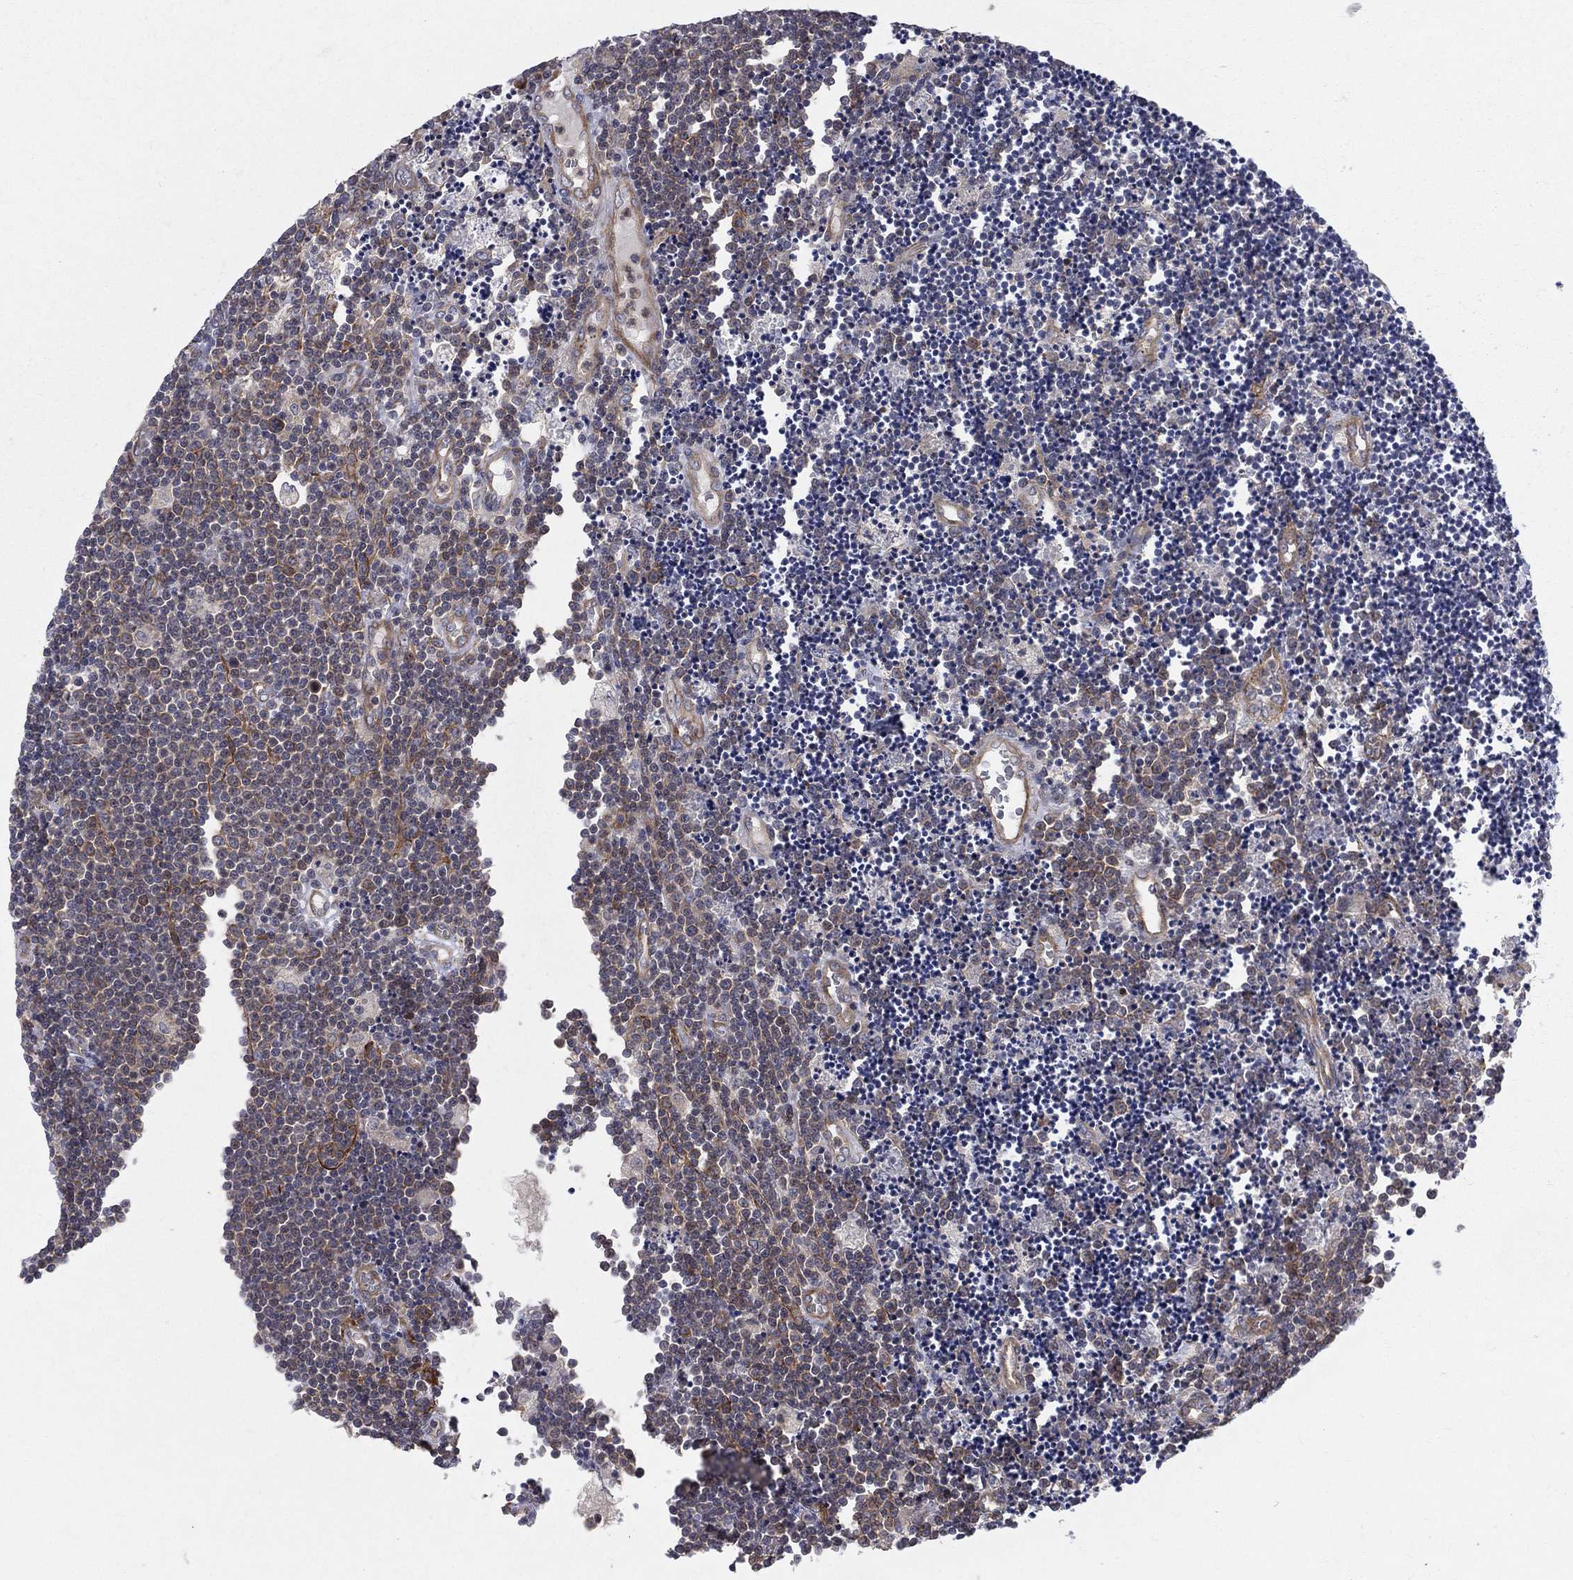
{"staining": {"intensity": "moderate", "quantity": "<25%", "location": "cytoplasmic/membranous"}, "tissue": "lymphoma", "cell_type": "Tumor cells", "image_type": "cancer", "snomed": [{"axis": "morphology", "description": "Malignant lymphoma, non-Hodgkin's type, Low grade"}, {"axis": "topography", "description": "Brain"}], "caption": "Moderate cytoplasmic/membranous expression is appreciated in approximately <25% of tumor cells in low-grade malignant lymphoma, non-Hodgkin's type.", "gene": "POMZP3", "patient": {"sex": "female", "age": 66}}